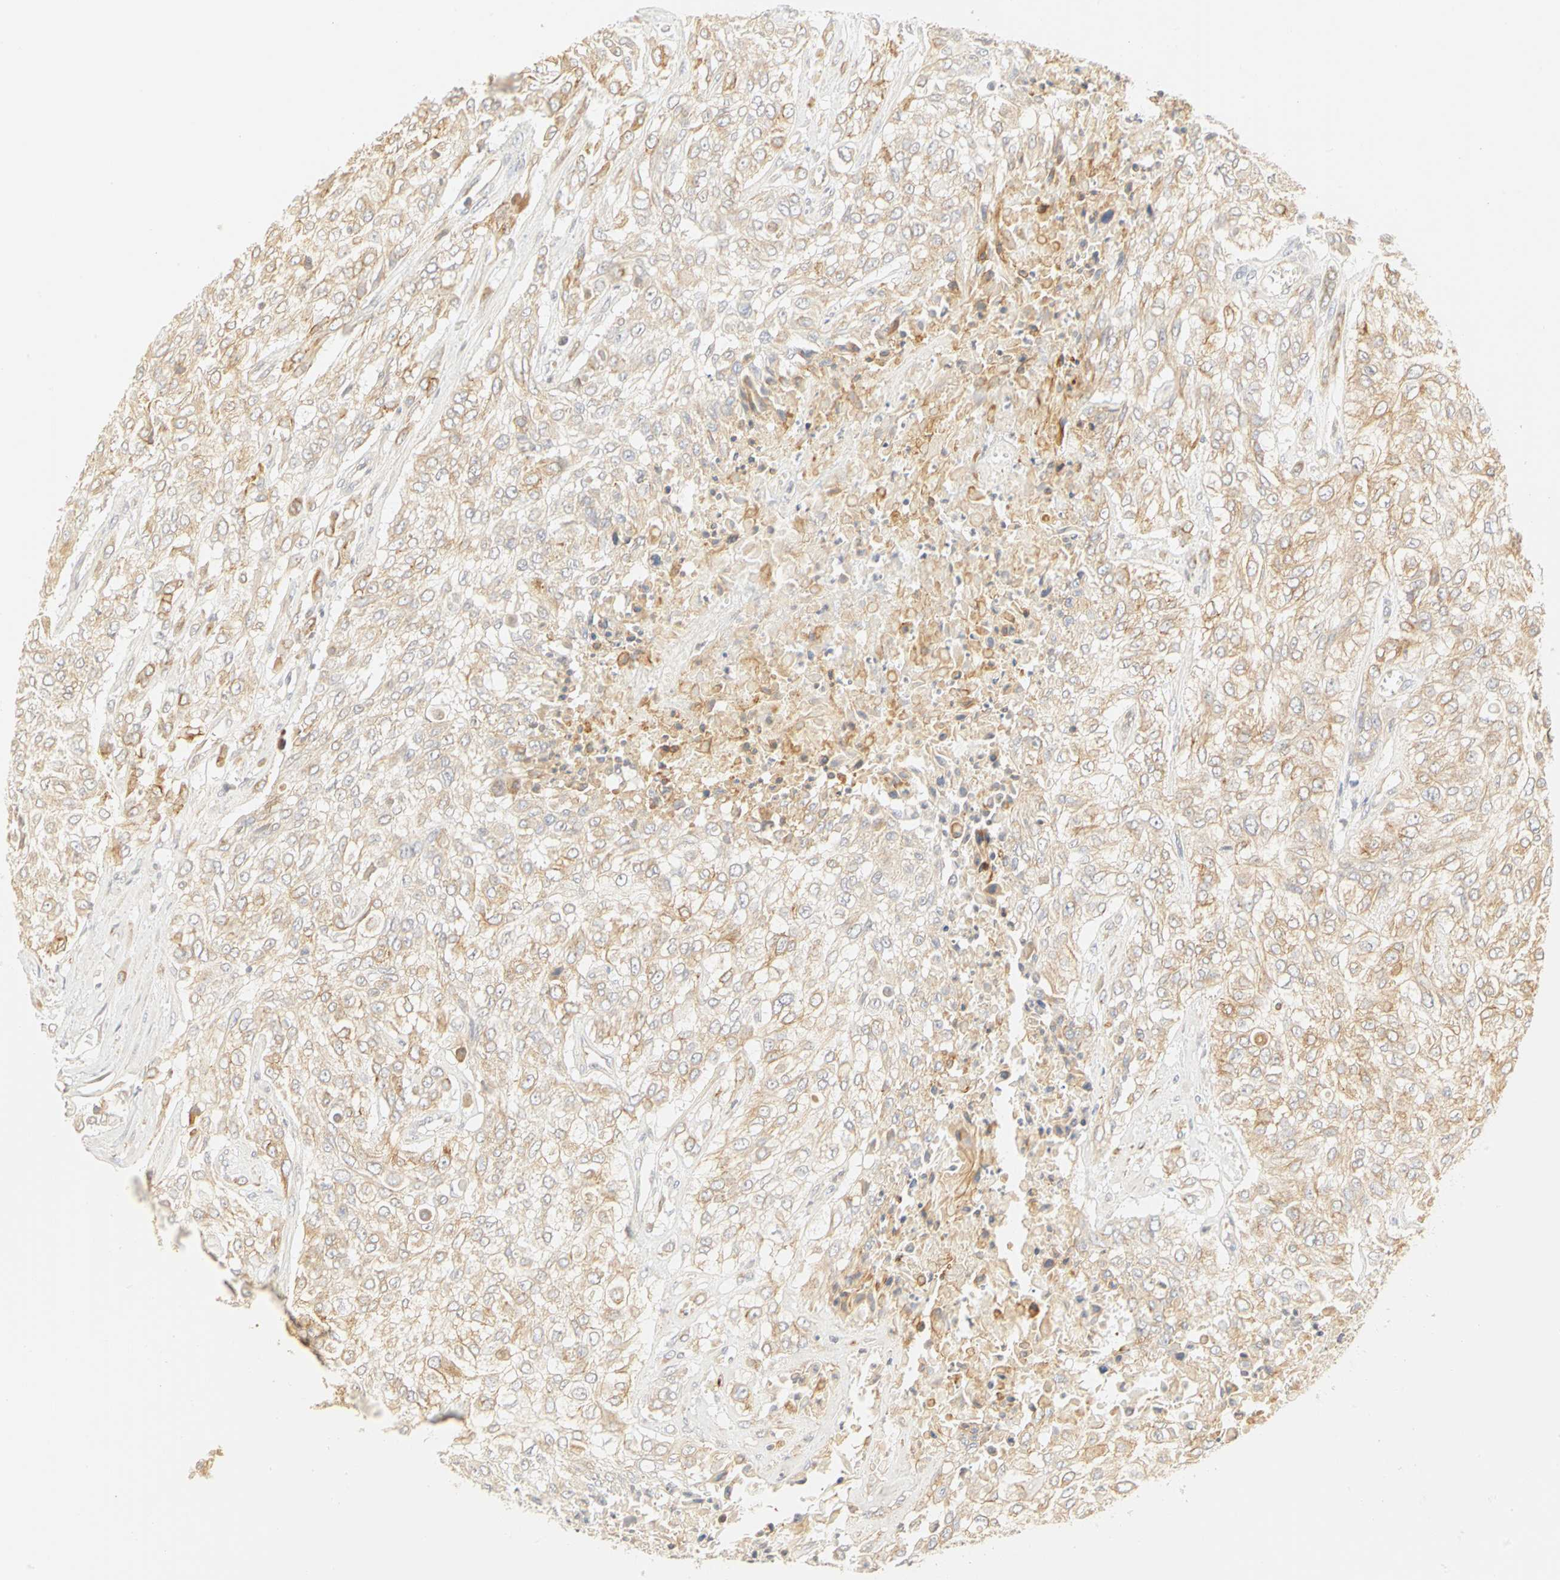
{"staining": {"intensity": "weak", "quantity": ">75%", "location": "cytoplasmic/membranous"}, "tissue": "urothelial cancer", "cell_type": "Tumor cells", "image_type": "cancer", "snomed": [{"axis": "morphology", "description": "Urothelial carcinoma, High grade"}, {"axis": "topography", "description": "Urinary bladder"}], "caption": "A low amount of weak cytoplasmic/membranous expression is appreciated in approximately >75% of tumor cells in urothelial cancer tissue.", "gene": "GNRH2", "patient": {"sex": "male", "age": 57}}